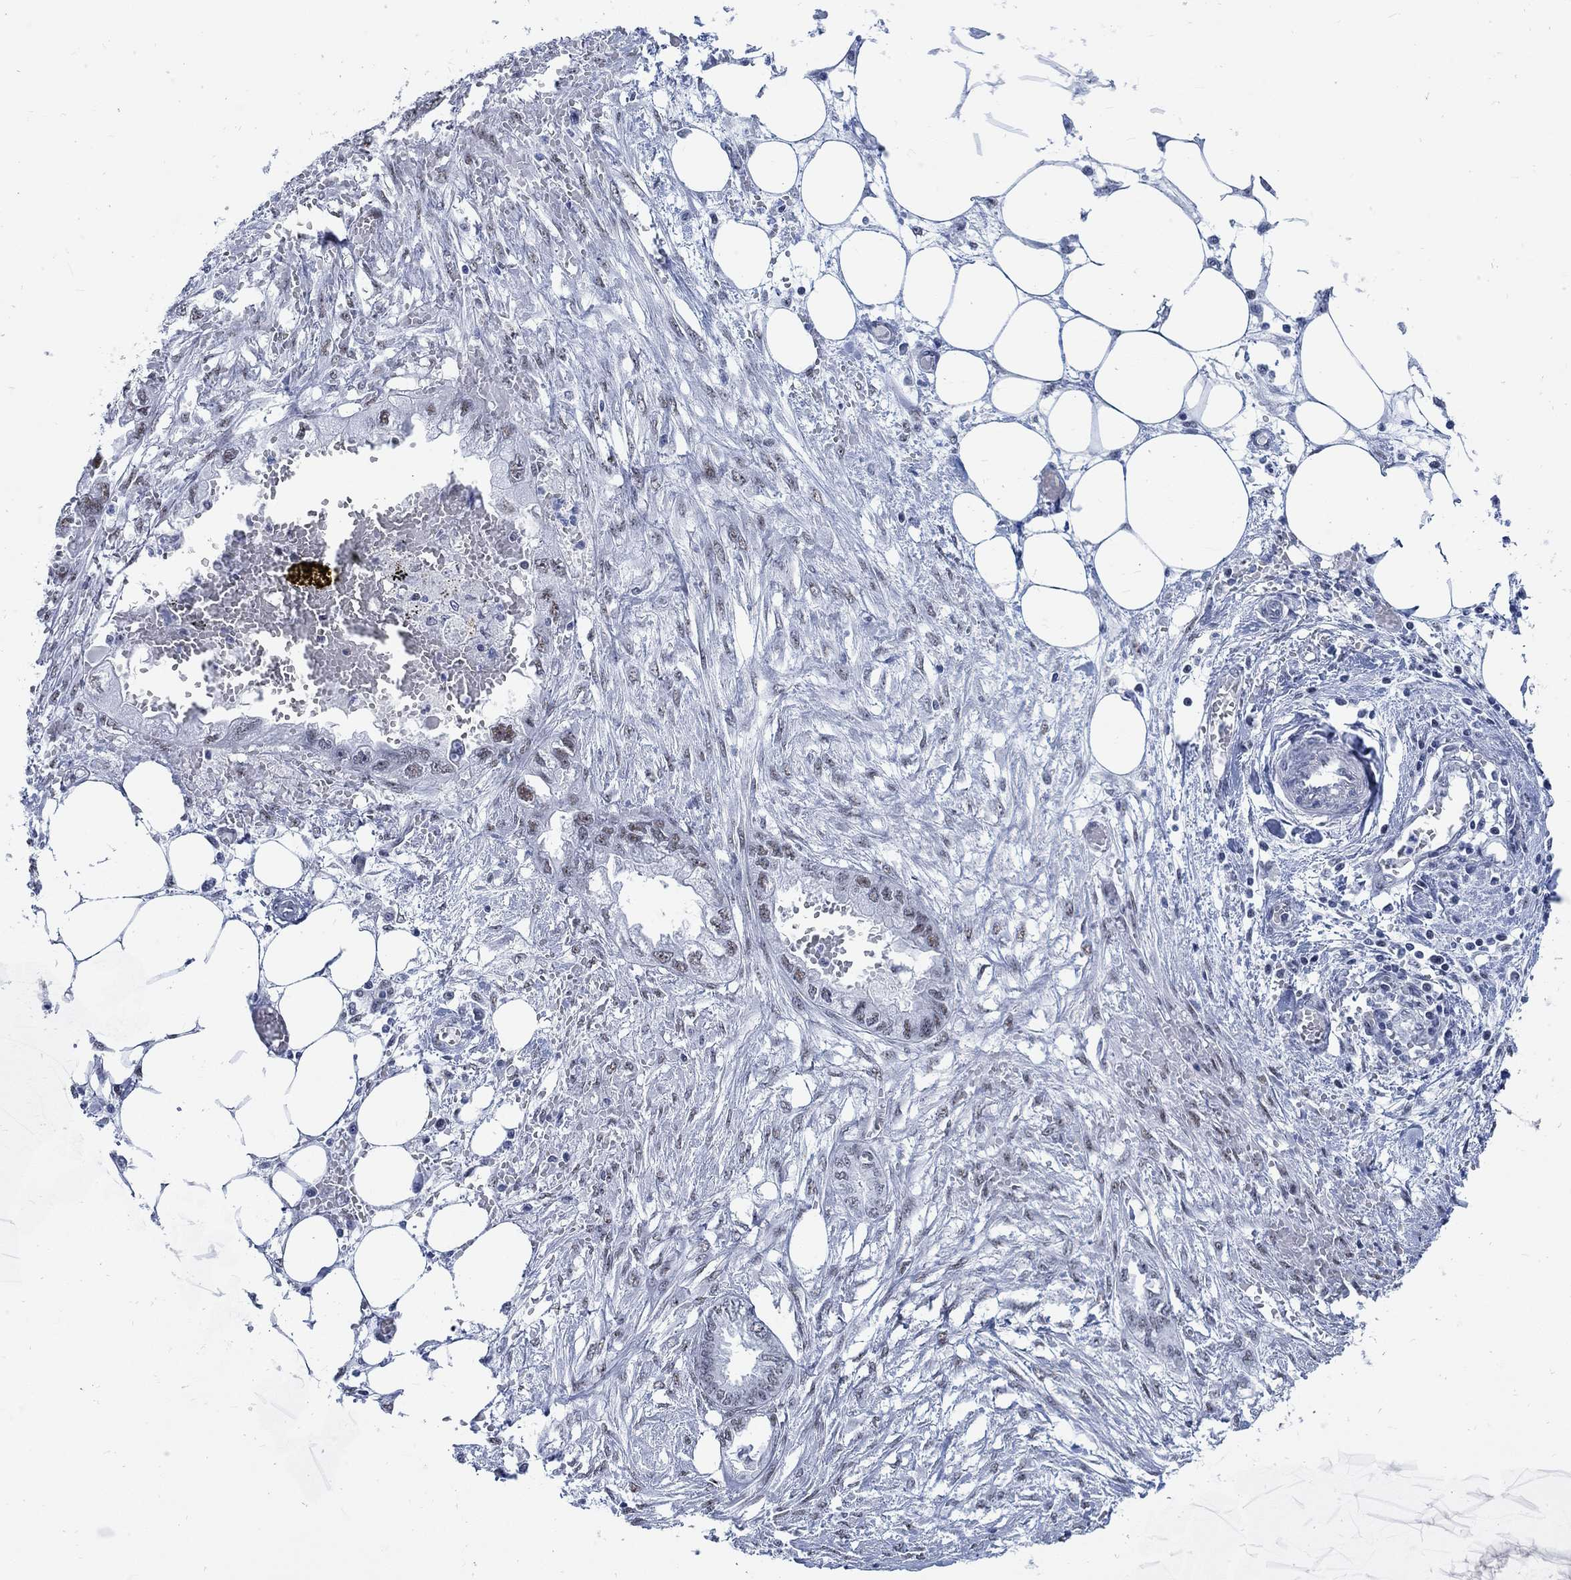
{"staining": {"intensity": "weak", "quantity": "<25%", "location": "nuclear"}, "tissue": "endometrial cancer", "cell_type": "Tumor cells", "image_type": "cancer", "snomed": [{"axis": "morphology", "description": "Adenocarcinoma, NOS"}, {"axis": "morphology", "description": "Adenocarcinoma, metastatic, NOS"}, {"axis": "topography", "description": "Adipose tissue"}, {"axis": "topography", "description": "Endometrium"}], "caption": "The image displays no significant staining in tumor cells of adenocarcinoma (endometrial).", "gene": "DLK1", "patient": {"sex": "female", "age": 67}}